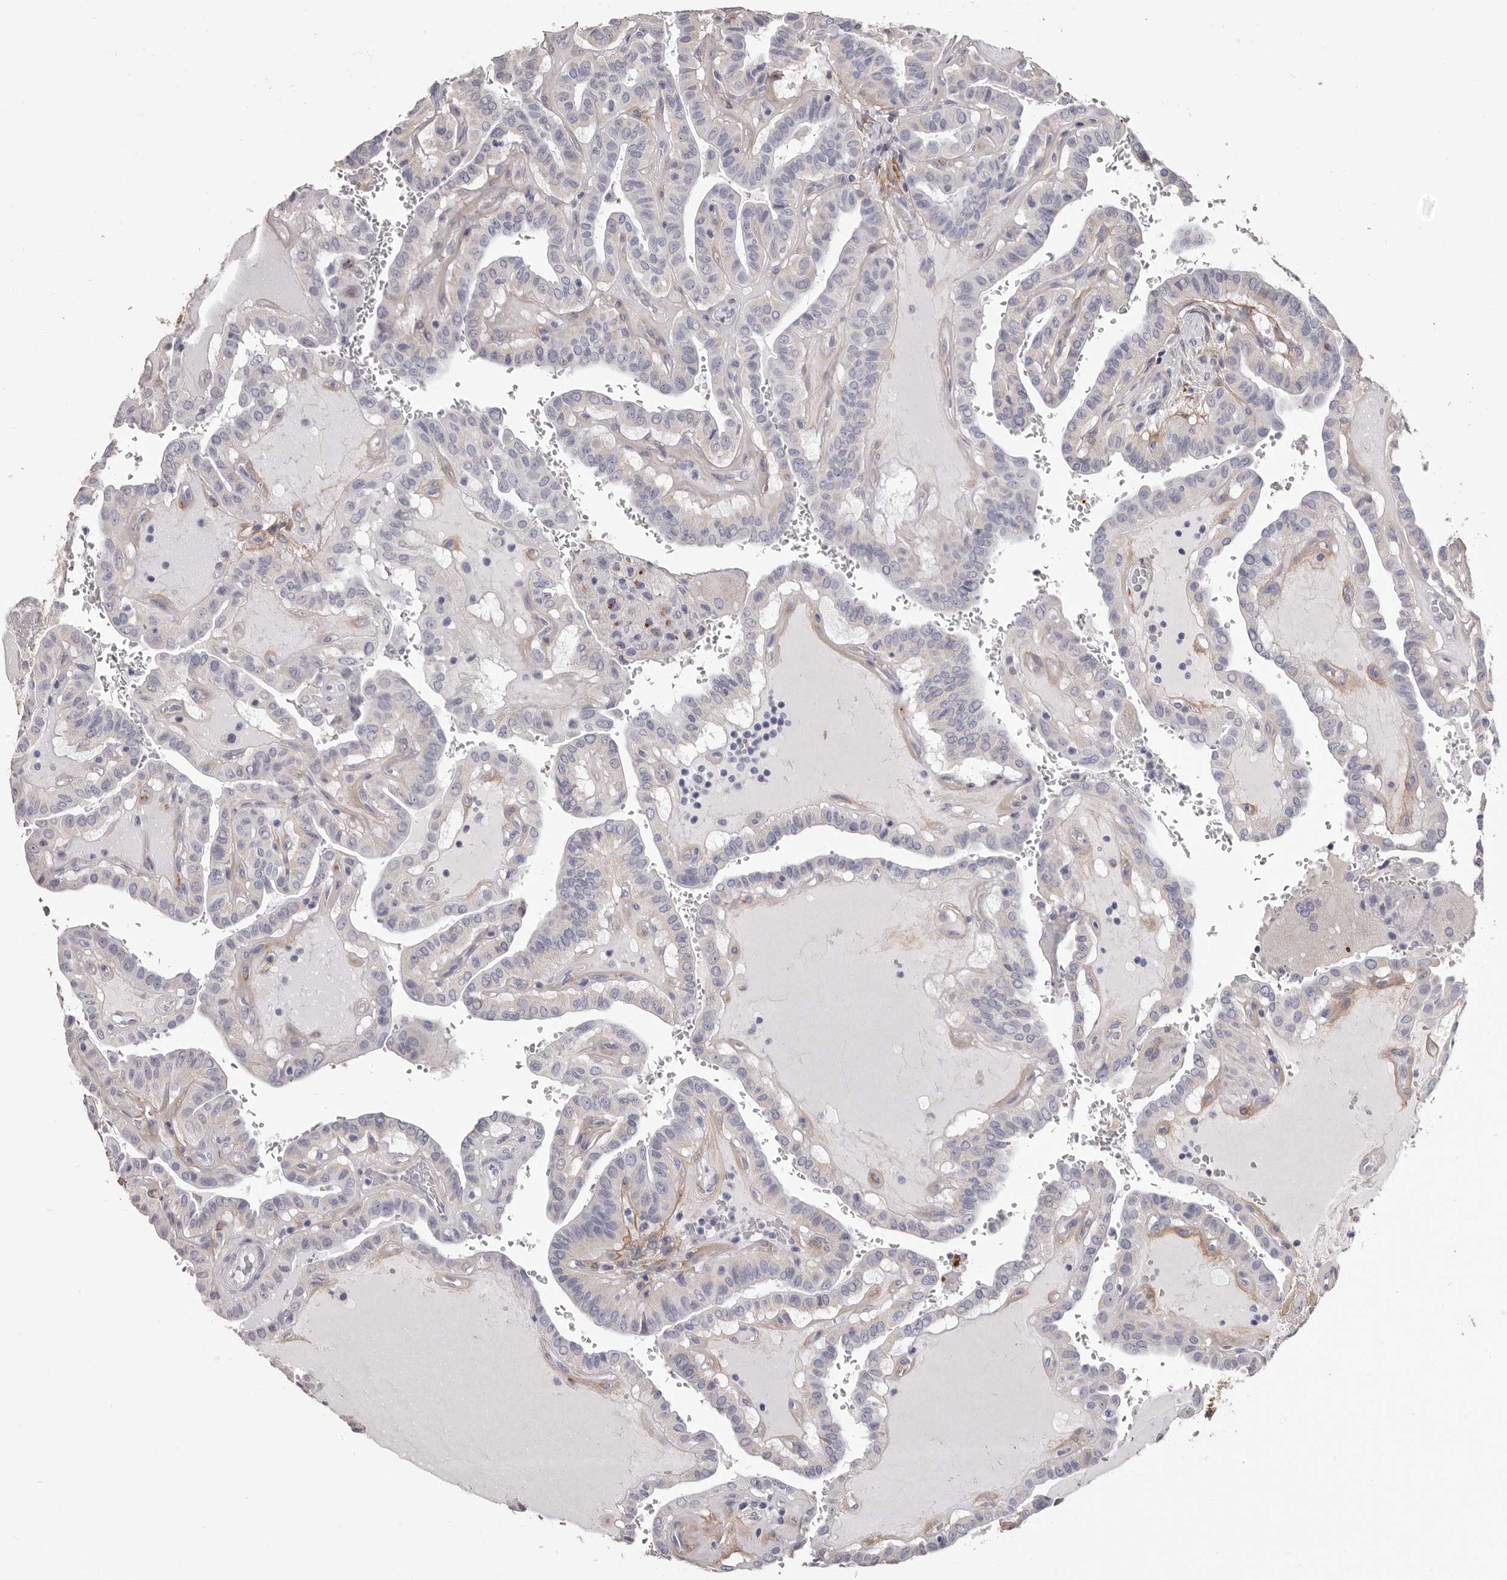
{"staining": {"intensity": "negative", "quantity": "none", "location": "none"}, "tissue": "thyroid cancer", "cell_type": "Tumor cells", "image_type": "cancer", "snomed": [{"axis": "morphology", "description": "Papillary adenocarcinoma, NOS"}, {"axis": "topography", "description": "Thyroid gland"}], "caption": "Protein analysis of thyroid cancer demonstrates no significant staining in tumor cells.", "gene": "COL6A1", "patient": {"sex": "male", "age": 77}}